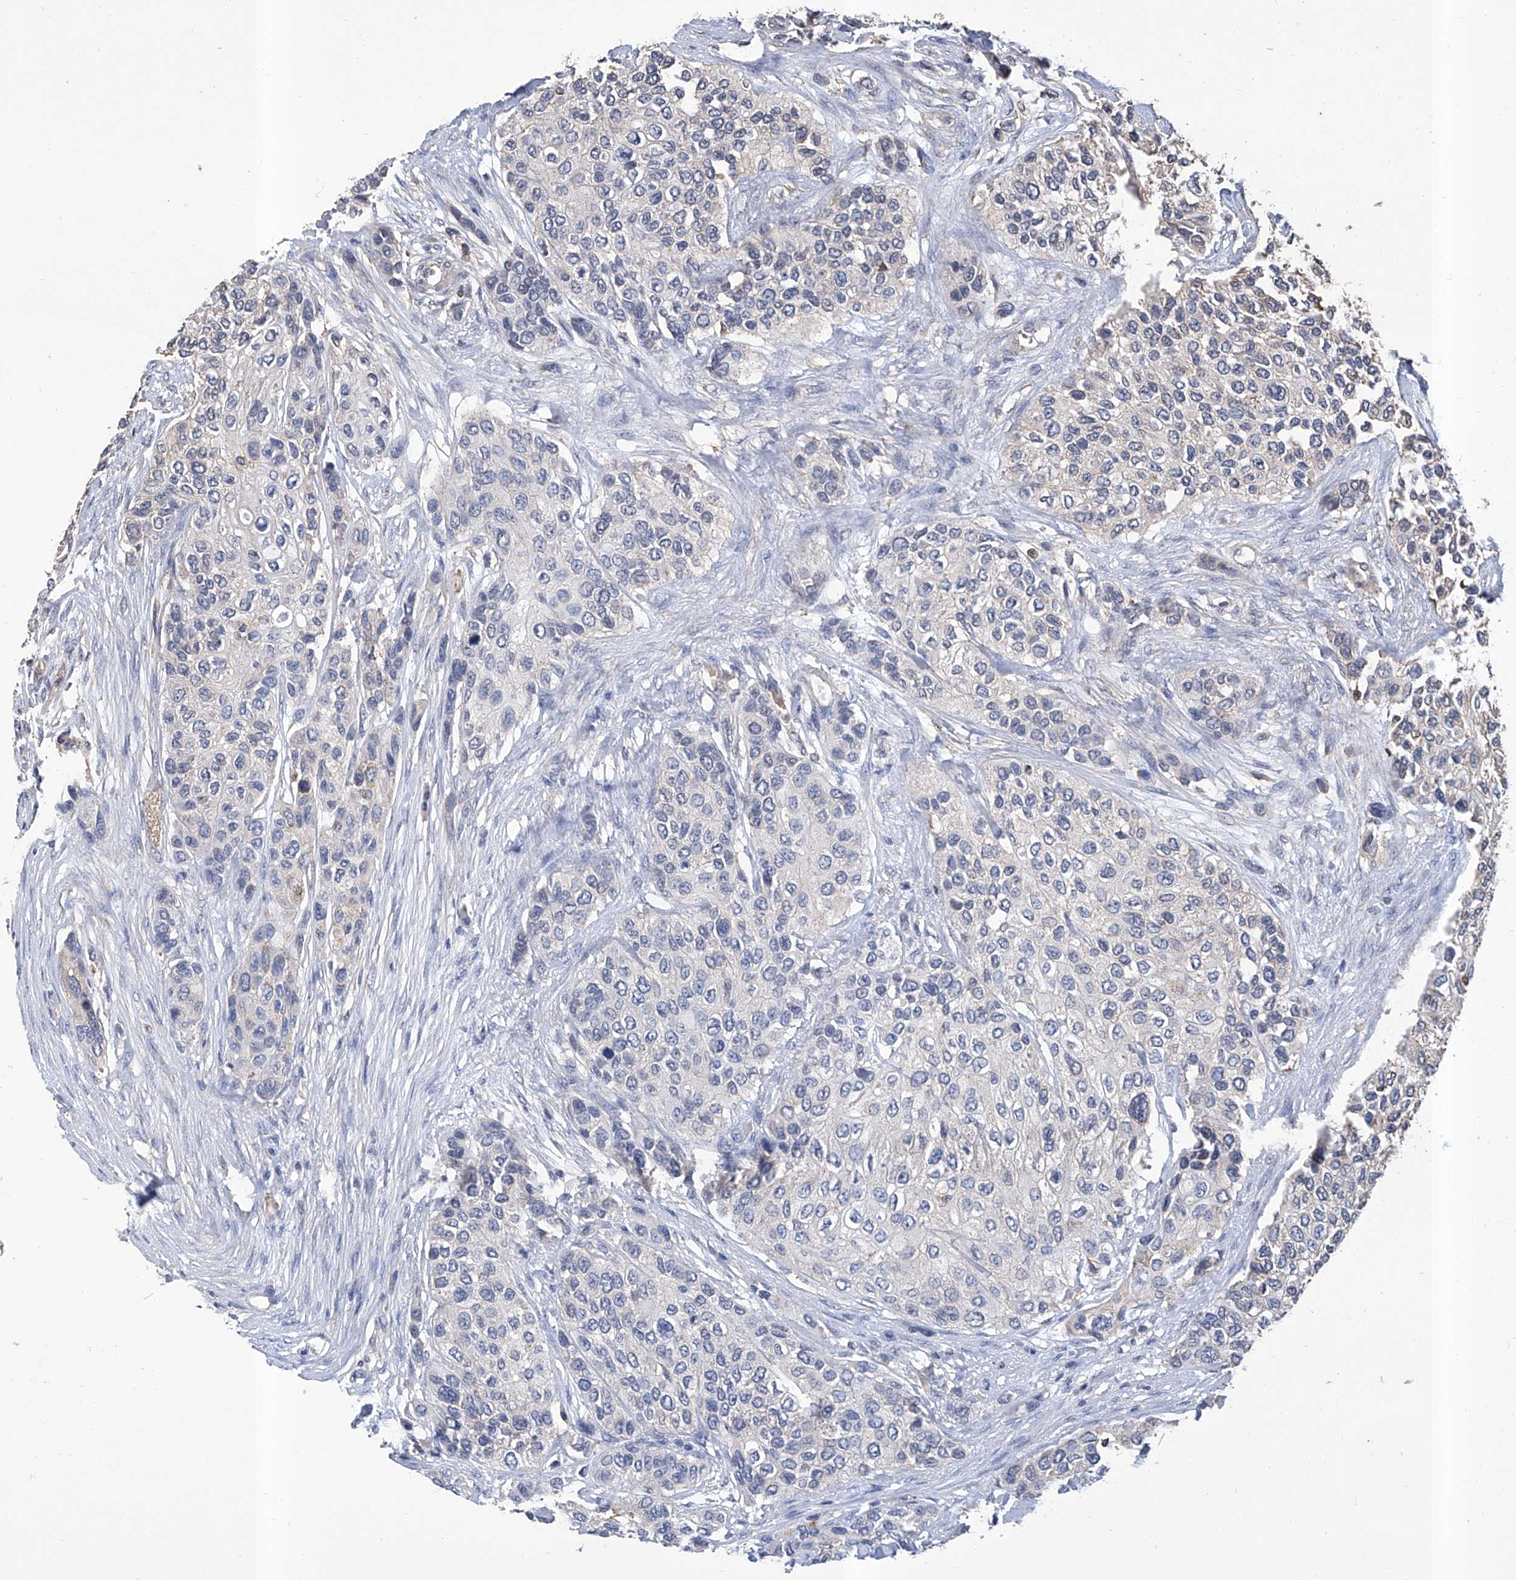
{"staining": {"intensity": "negative", "quantity": "none", "location": "none"}, "tissue": "urothelial cancer", "cell_type": "Tumor cells", "image_type": "cancer", "snomed": [{"axis": "morphology", "description": "Urothelial carcinoma, High grade"}, {"axis": "topography", "description": "Urinary bladder"}], "caption": "High-grade urothelial carcinoma was stained to show a protein in brown. There is no significant positivity in tumor cells.", "gene": "GPT", "patient": {"sex": "female", "age": 56}}